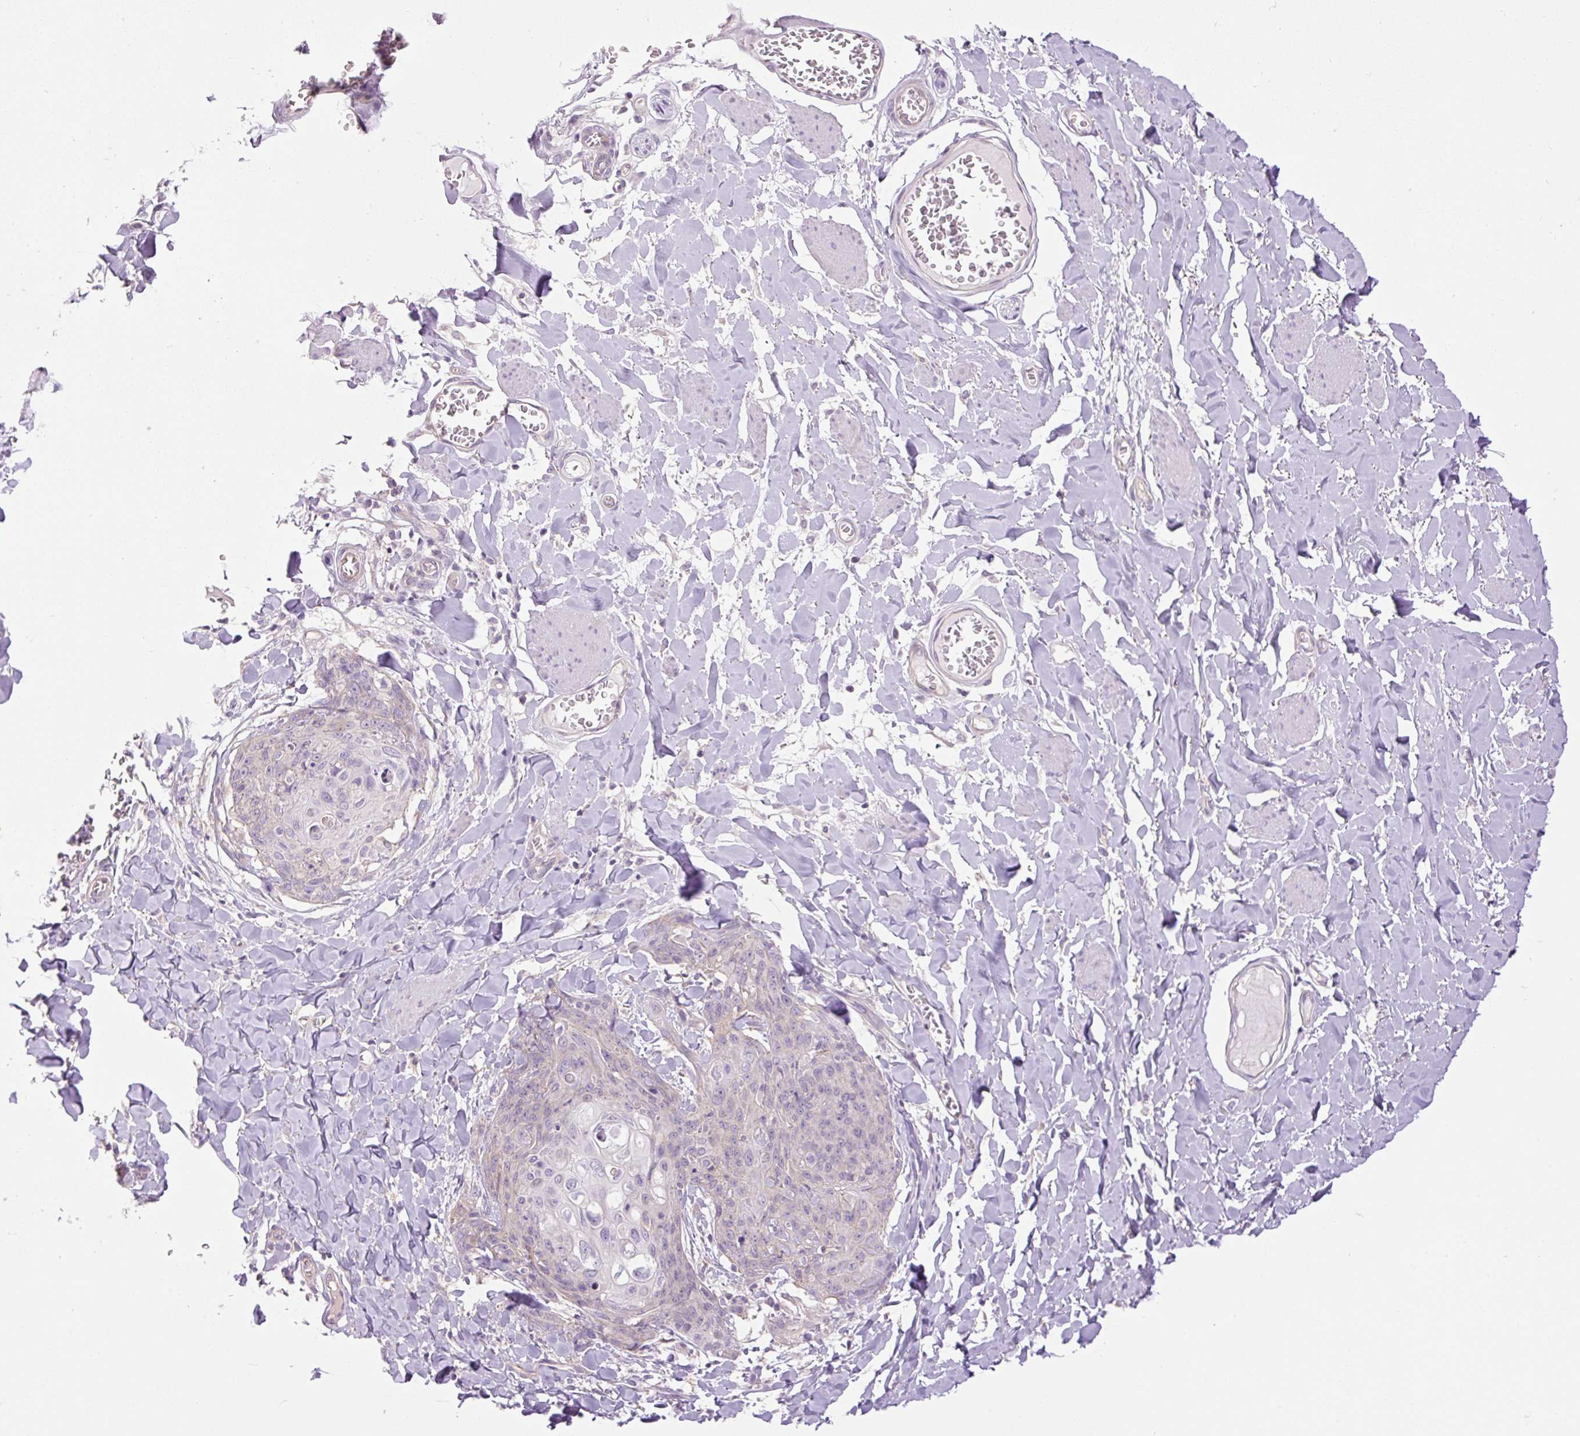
{"staining": {"intensity": "negative", "quantity": "none", "location": "none"}, "tissue": "skin cancer", "cell_type": "Tumor cells", "image_type": "cancer", "snomed": [{"axis": "morphology", "description": "Squamous cell carcinoma, NOS"}, {"axis": "topography", "description": "Skin"}, {"axis": "topography", "description": "Vulva"}], "caption": "High magnification brightfield microscopy of skin squamous cell carcinoma stained with DAB (brown) and counterstained with hematoxylin (blue): tumor cells show no significant staining.", "gene": "GRID2", "patient": {"sex": "female", "age": 85}}